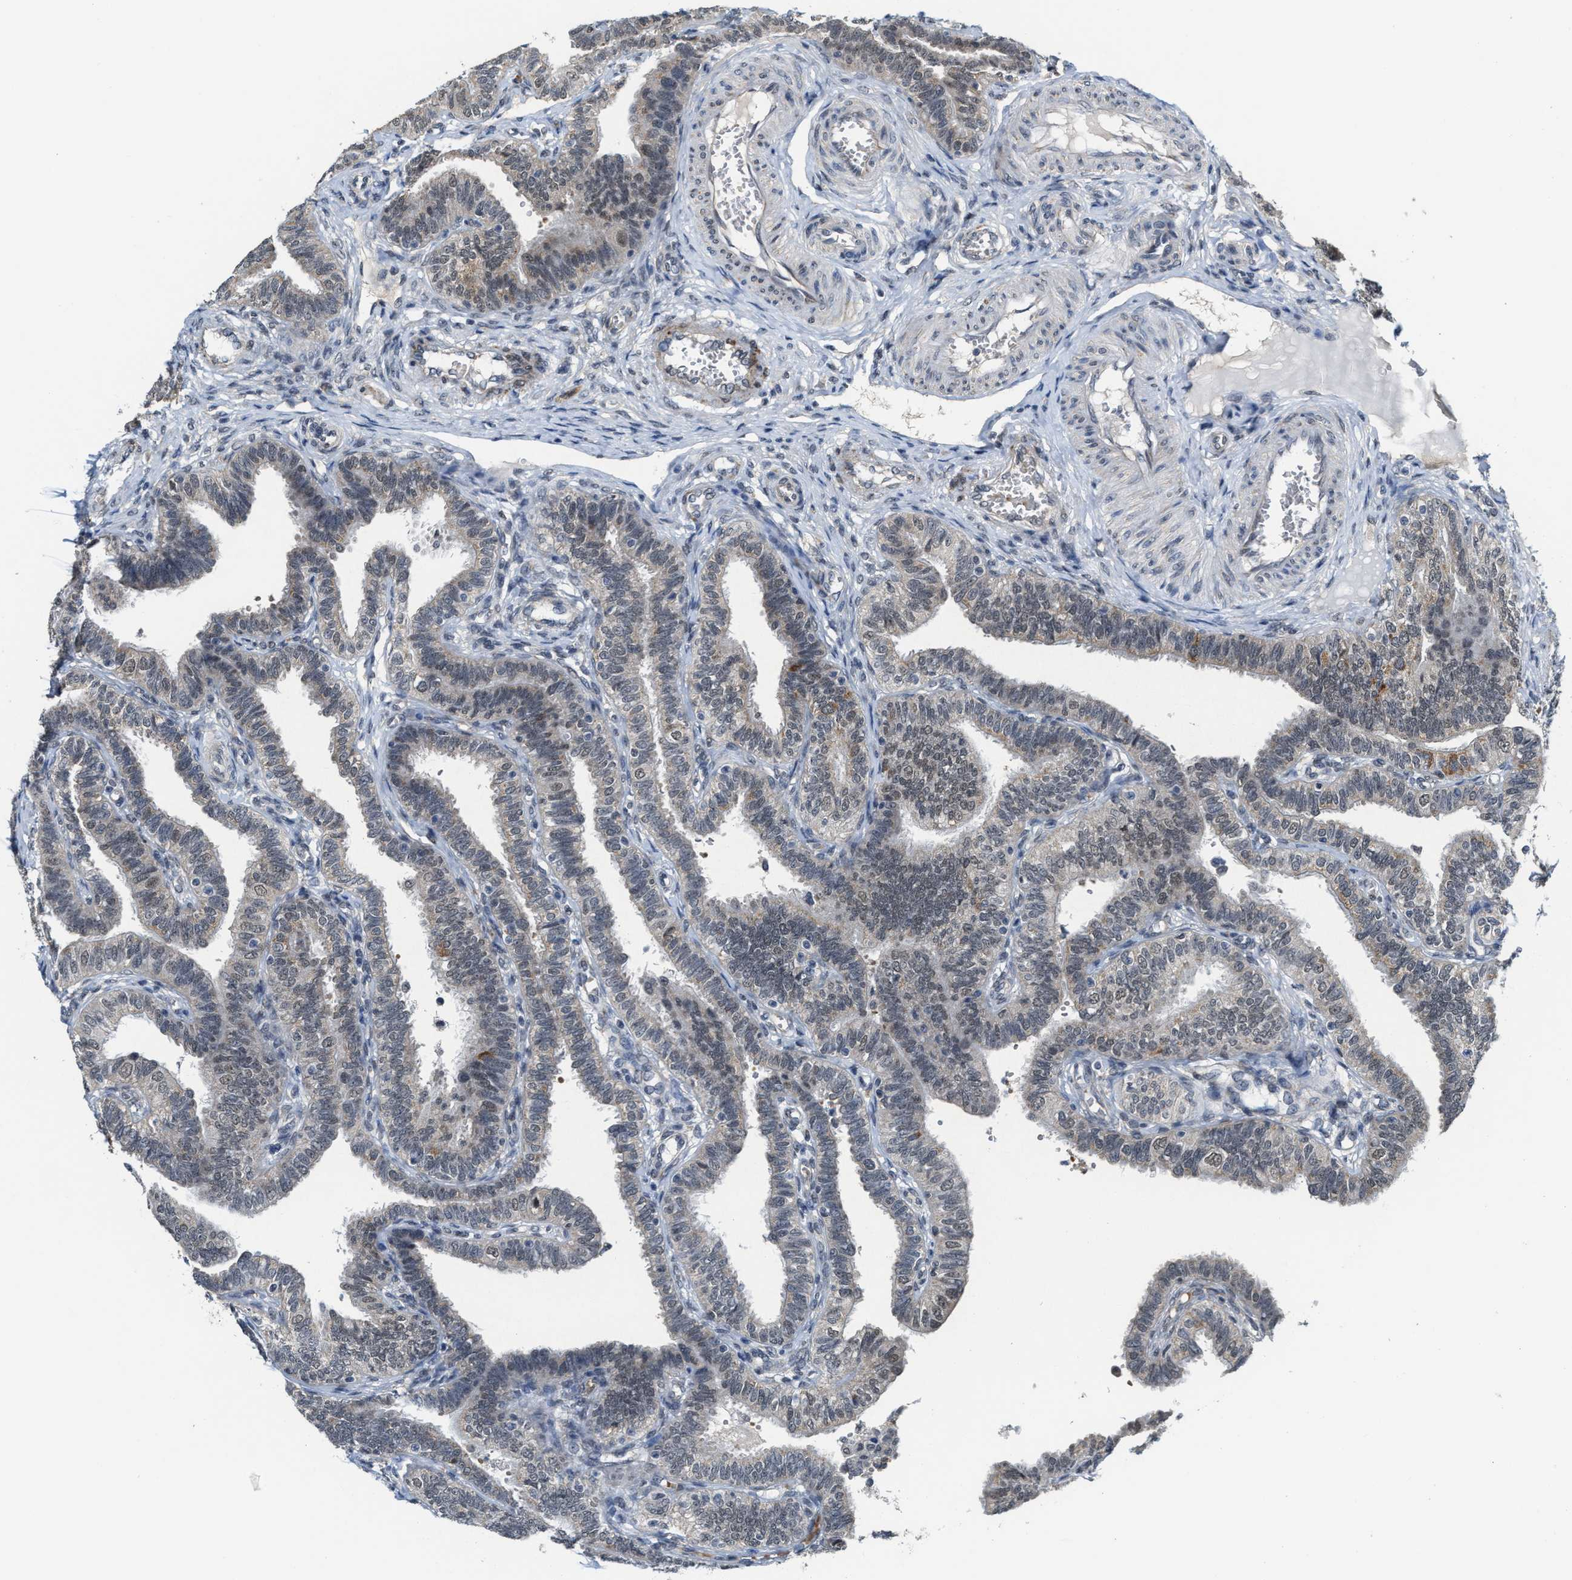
{"staining": {"intensity": "weak", "quantity": "<25%", "location": "cytoplasmic/membranous,nuclear"}, "tissue": "fallopian tube", "cell_type": "Glandular cells", "image_type": "normal", "snomed": [{"axis": "morphology", "description": "Normal tissue, NOS"}, {"axis": "topography", "description": "Fallopian tube"}, {"axis": "topography", "description": "Placenta"}], "caption": "DAB (3,3'-diaminobenzidine) immunohistochemical staining of normal fallopian tube demonstrates no significant expression in glandular cells. Nuclei are stained in blue.", "gene": "KIF24", "patient": {"sex": "female", "age": 34}}